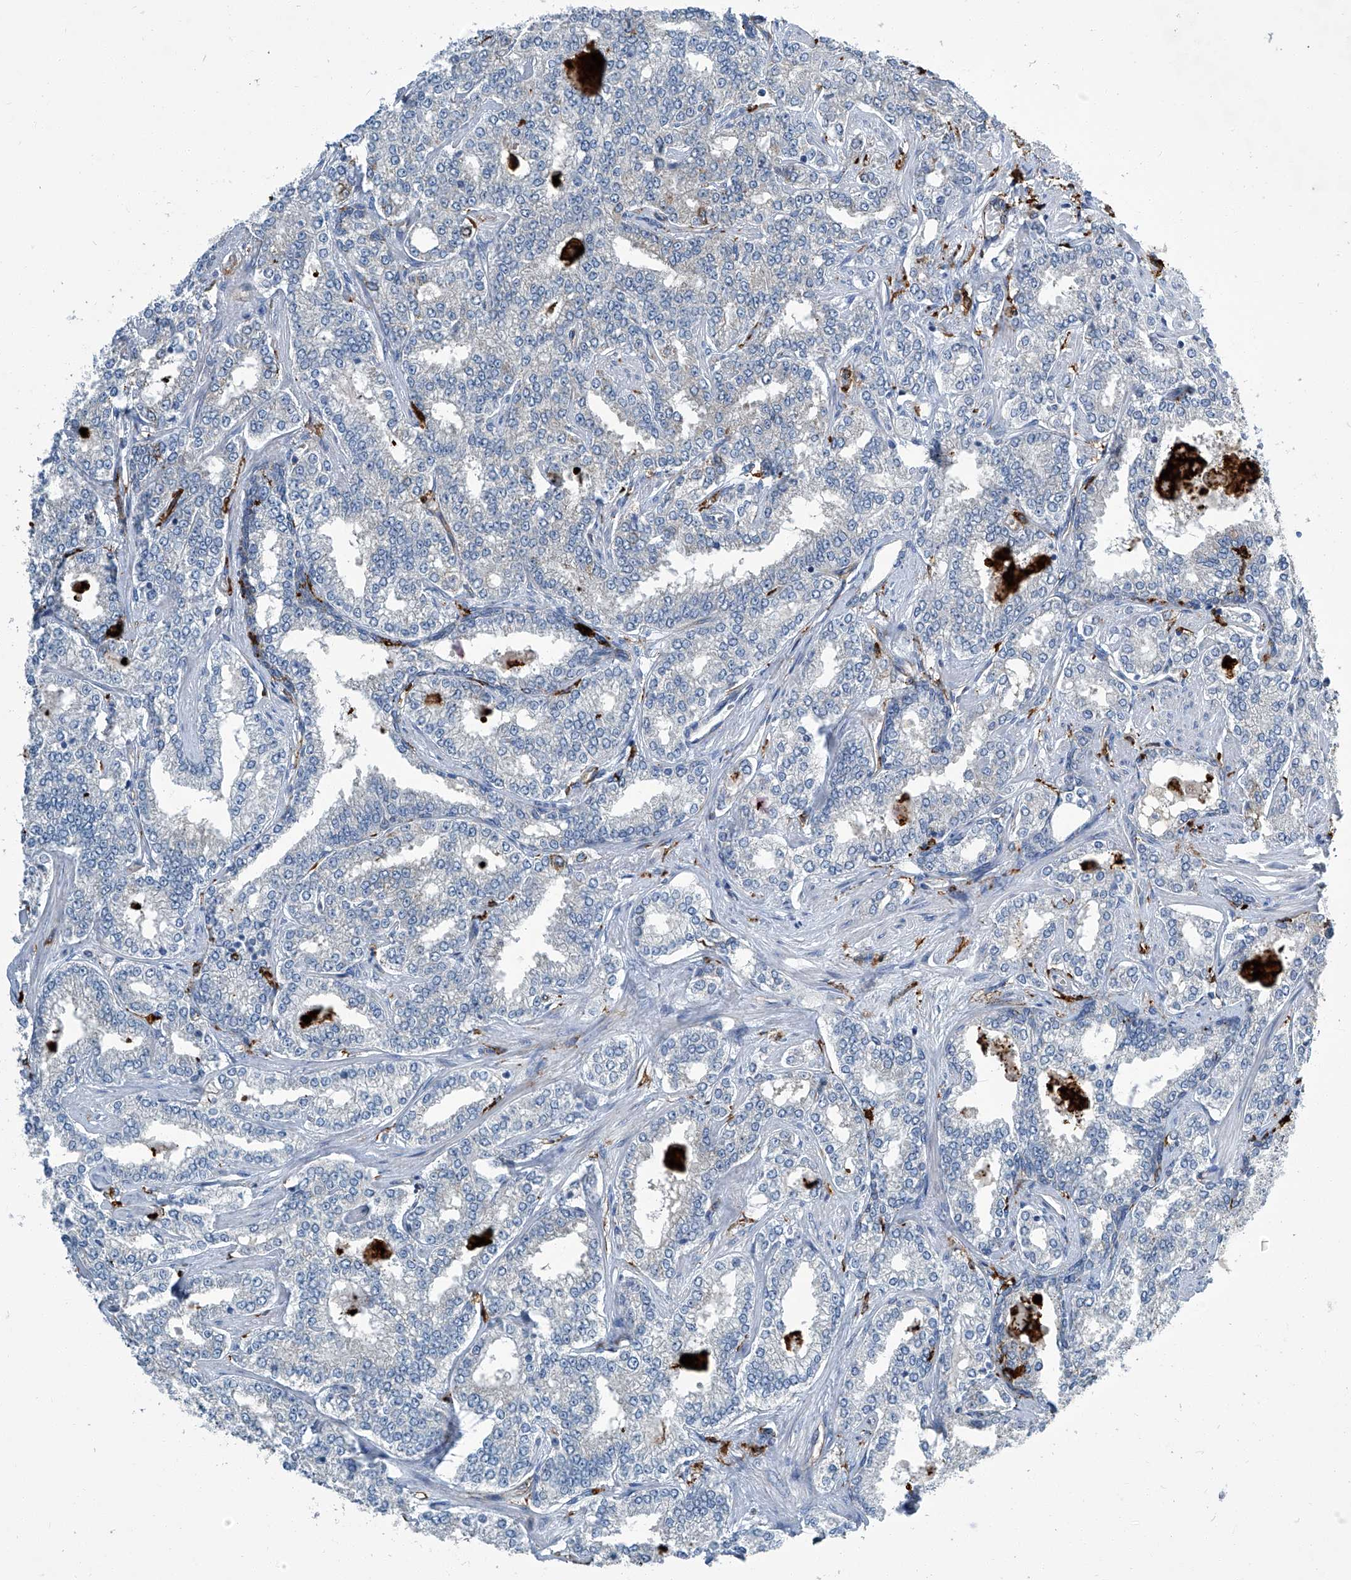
{"staining": {"intensity": "negative", "quantity": "none", "location": "none"}, "tissue": "prostate cancer", "cell_type": "Tumor cells", "image_type": "cancer", "snomed": [{"axis": "morphology", "description": "Normal tissue, NOS"}, {"axis": "morphology", "description": "Adenocarcinoma, High grade"}, {"axis": "topography", "description": "Prostate"}], "caption": "Prostate adenocarcinoma (high-grade) was stained to show a protein in brown. There is no significant positivity in tumor cells.", "gene": "FAM167A", "patient": {"sex": "male", "age": 83}}